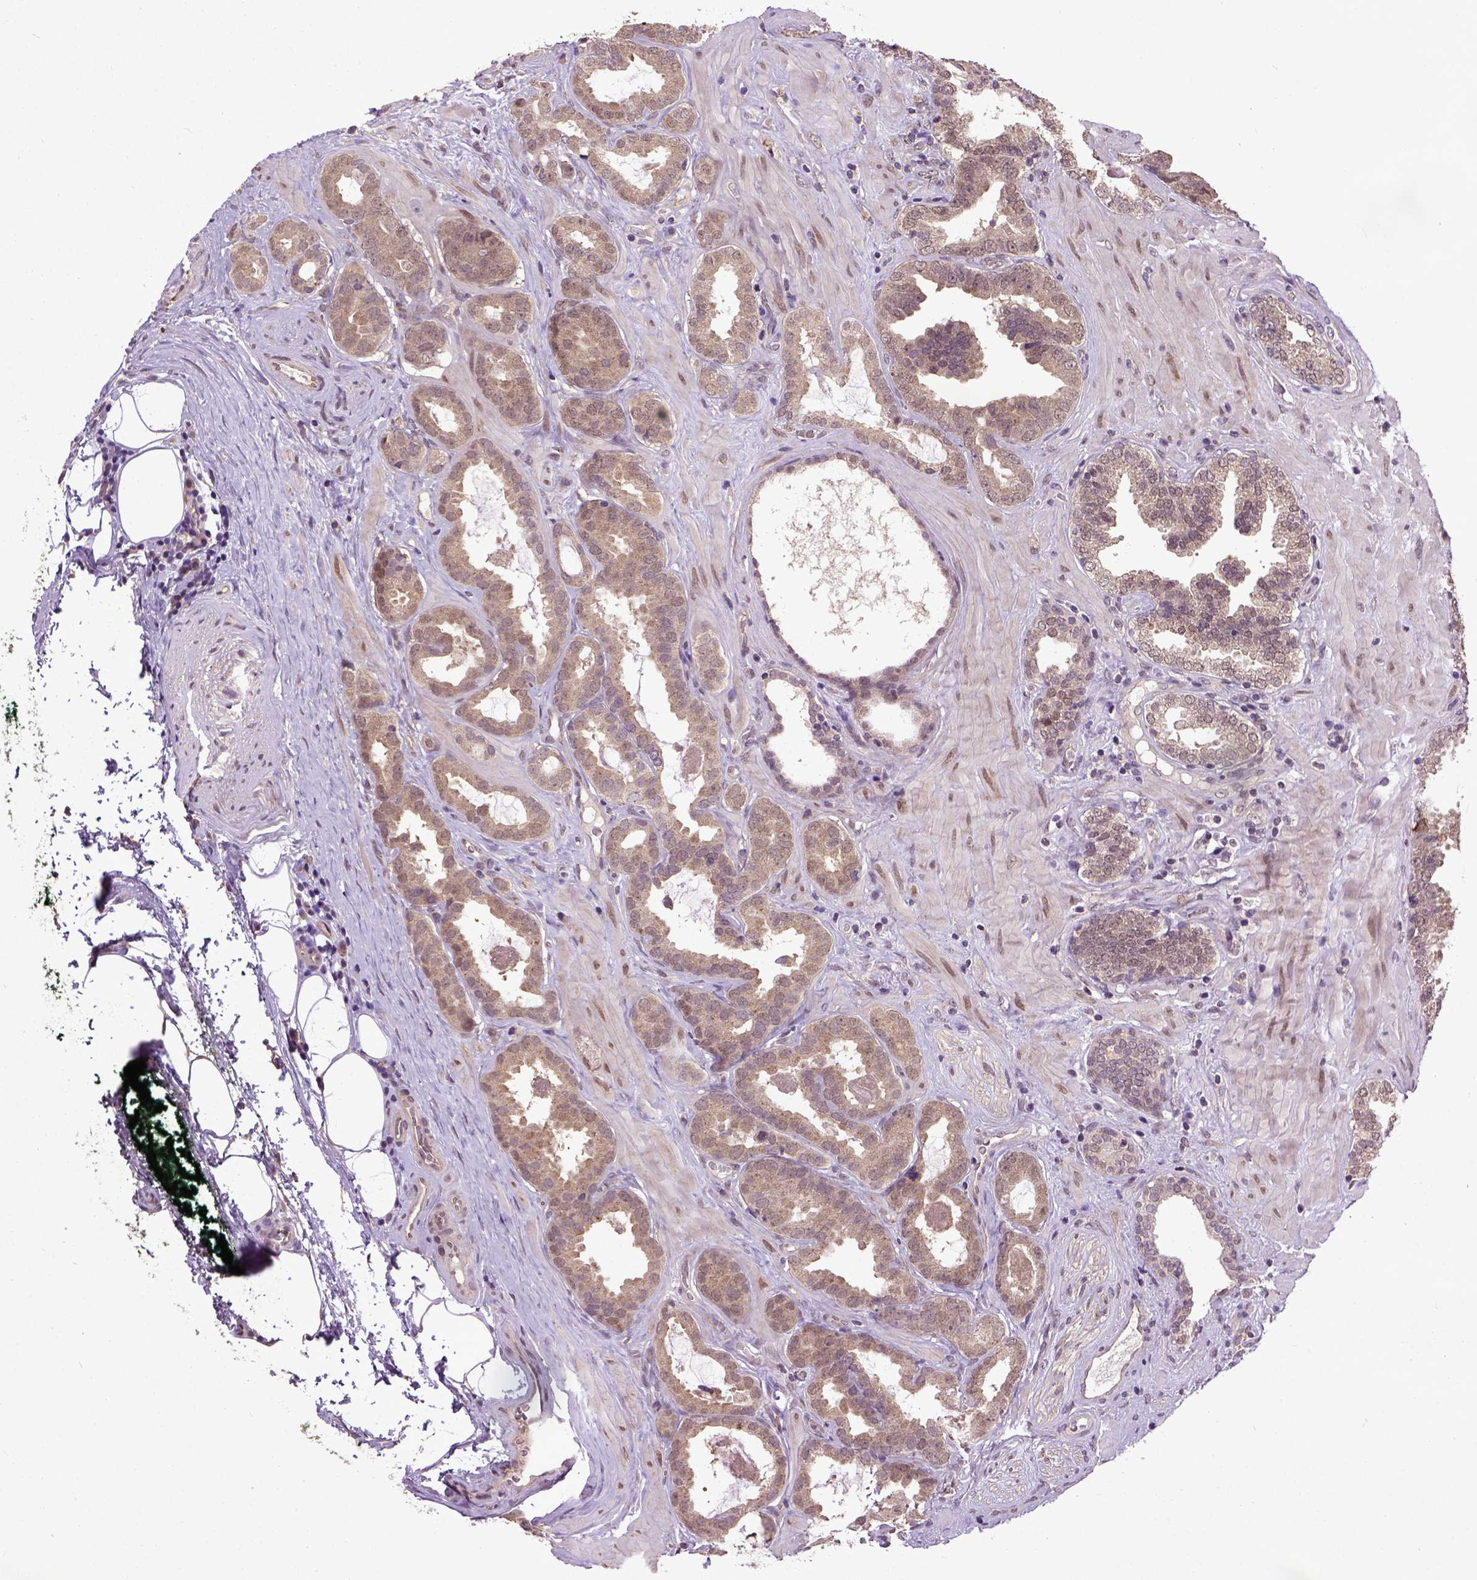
{"staining": {"intensity": "negative", "quantity": "none", "location": "none"}, "tissue": "prostate cancer", "cell_type": "Tumor cells", "image_type": "cancer", "snomed": [{"axis": "morphology", "description": "Adenocarcinoma, NOS"}, {"axis": "topography", "description": "Prostate"}], "caption": "A high-resolution micrograph shows immunohistochemistry staining of prostate cancer (adenocarcinoma), which exhibits no significant positivity in tumor cells. (DAB (3,3'-diaminobenzidine) IHC visualized using brightfield microscopy, high magnification).", "gene": "UBA3", "patient": {"sex": "male", "age": 64}}